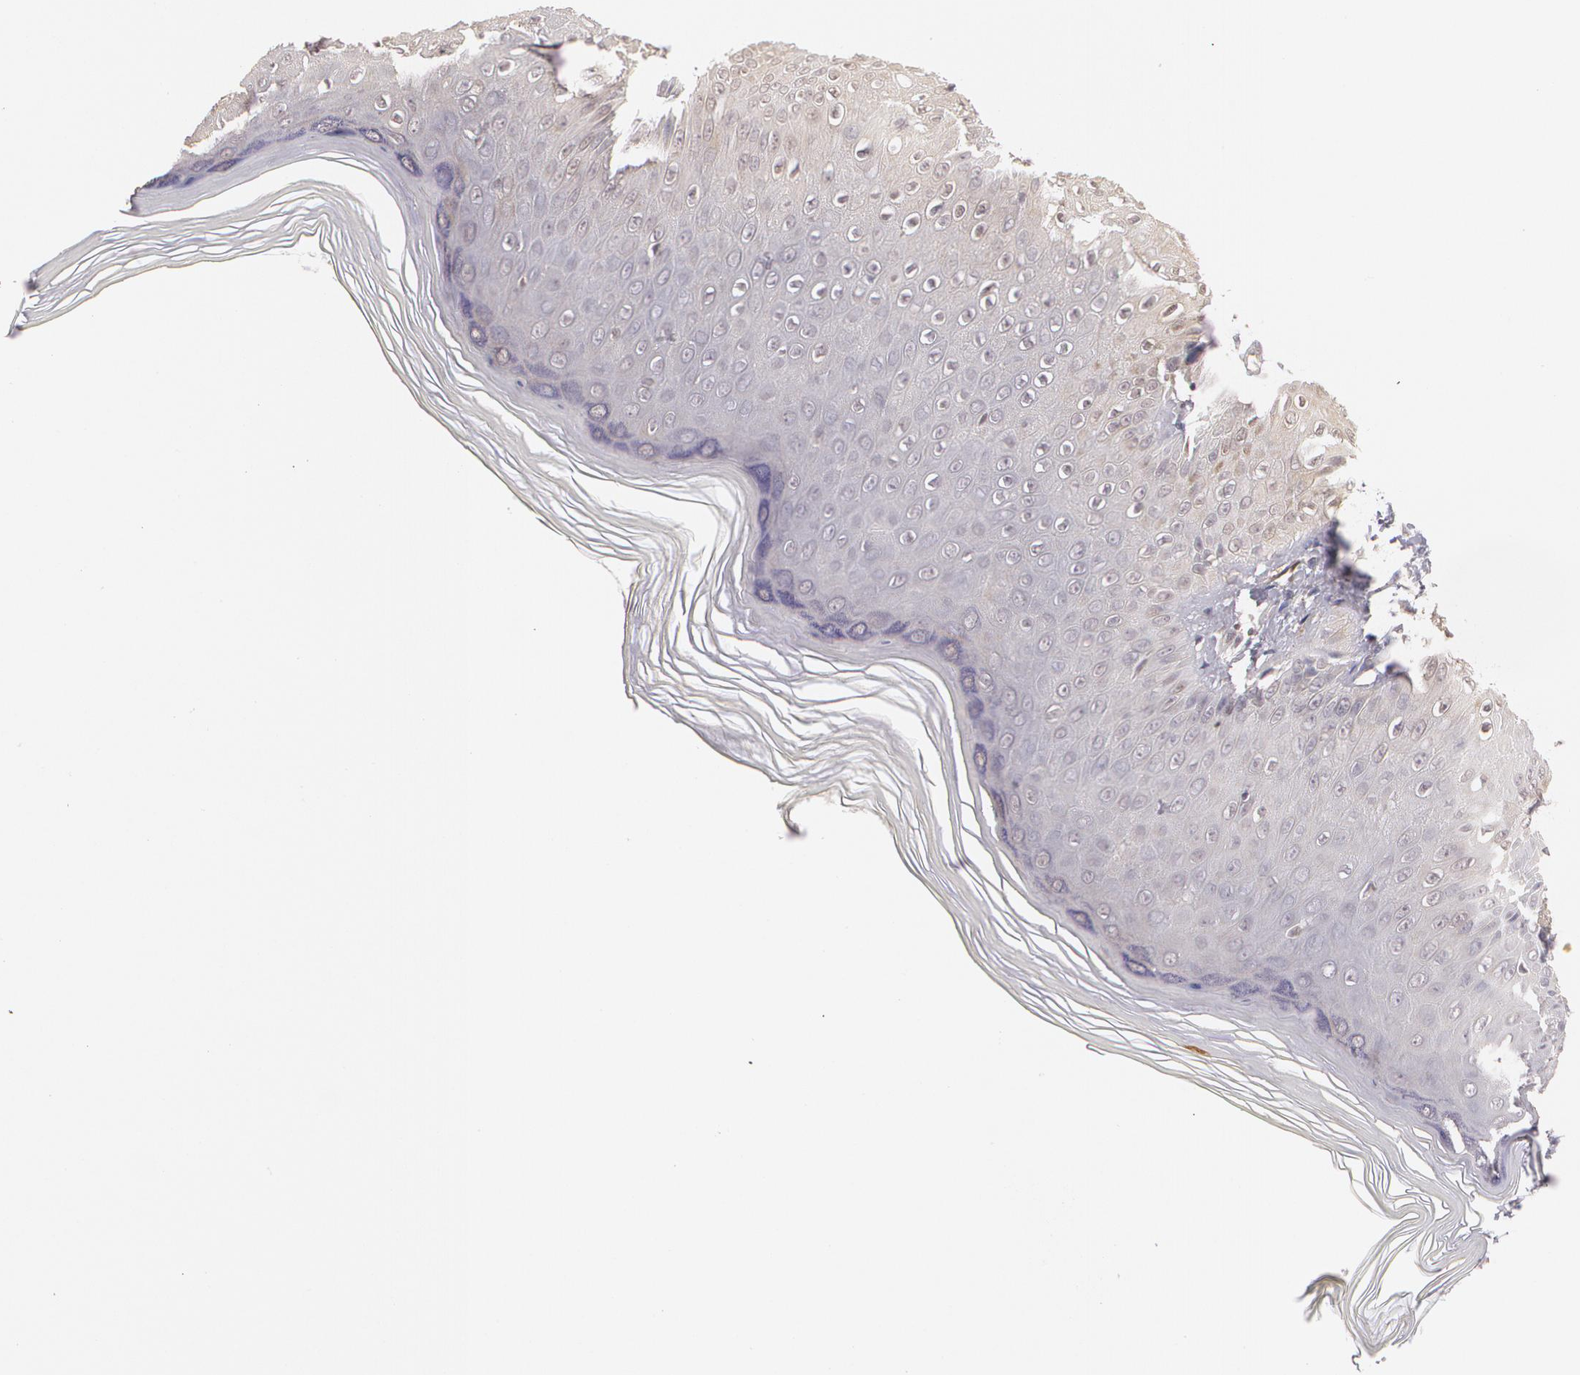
{"staining": {"intensity": "moderate", "quantity": "25%-75%", "location": "cytoplasmic/membranous"}, "tissue": "skin", "cell_type": "Epidermal cells", "image_type": "normal", "snomed": [{"axis": "morphology", "description": "Normal tissue, NOS"}, {"axis": "morphology", "description": "Inflammation, NOS"}, {"axis": "topography", "description": "Soft tissue"}, {"axis": "topography", "description": "Anal"}], "caption": "Immunohistochemical staining of unremarkable skin displays medium levels of moderate cytoplasmic/membranous staining in about 25%-75% of epidermal cells. The staining was performed using DAB, with brown indicating positive protein expression. Nuclei are stained blue with hematoxylin.", "gene": "LRG1", "patient": {"sex": "female", "age": 15}}